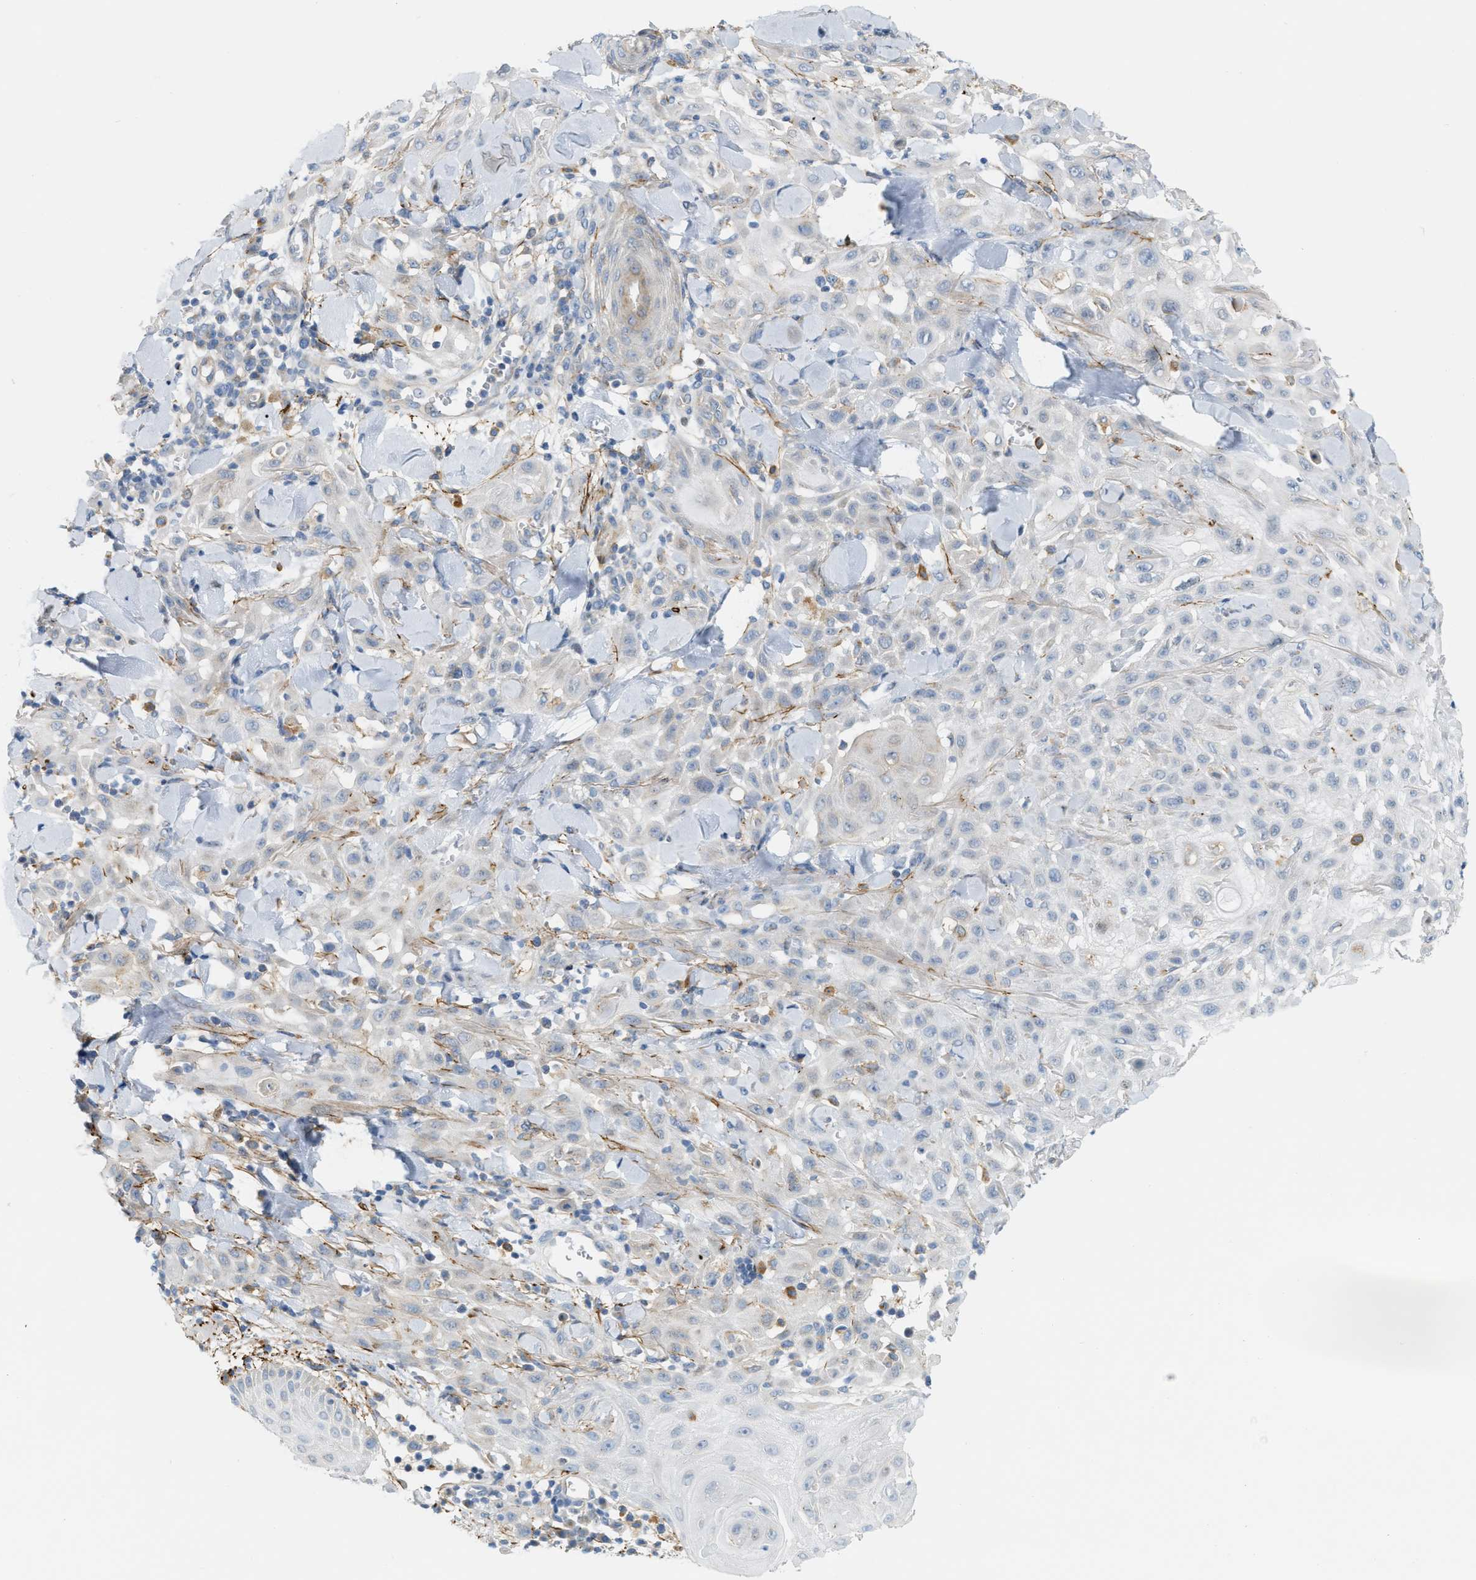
{"staining": {"intensity": "negative", "quantity": "none", "location": "none"}, "tissue": "skin cancer", "cell_type": "Tumor cells", "image_type": "cancer", "snomed": [{"axis": "morphology", "description": "Squamous cell carcinoma, NOS"}, {"axis": "topography", "description": "Skin"}], "caption": "Squamous cell carcinoma (skin) stained for a protein using IHC exhibits no expression tumor cells.", "gene": "LMBRD1", "patient": {"sex": "male", "age": 24}}